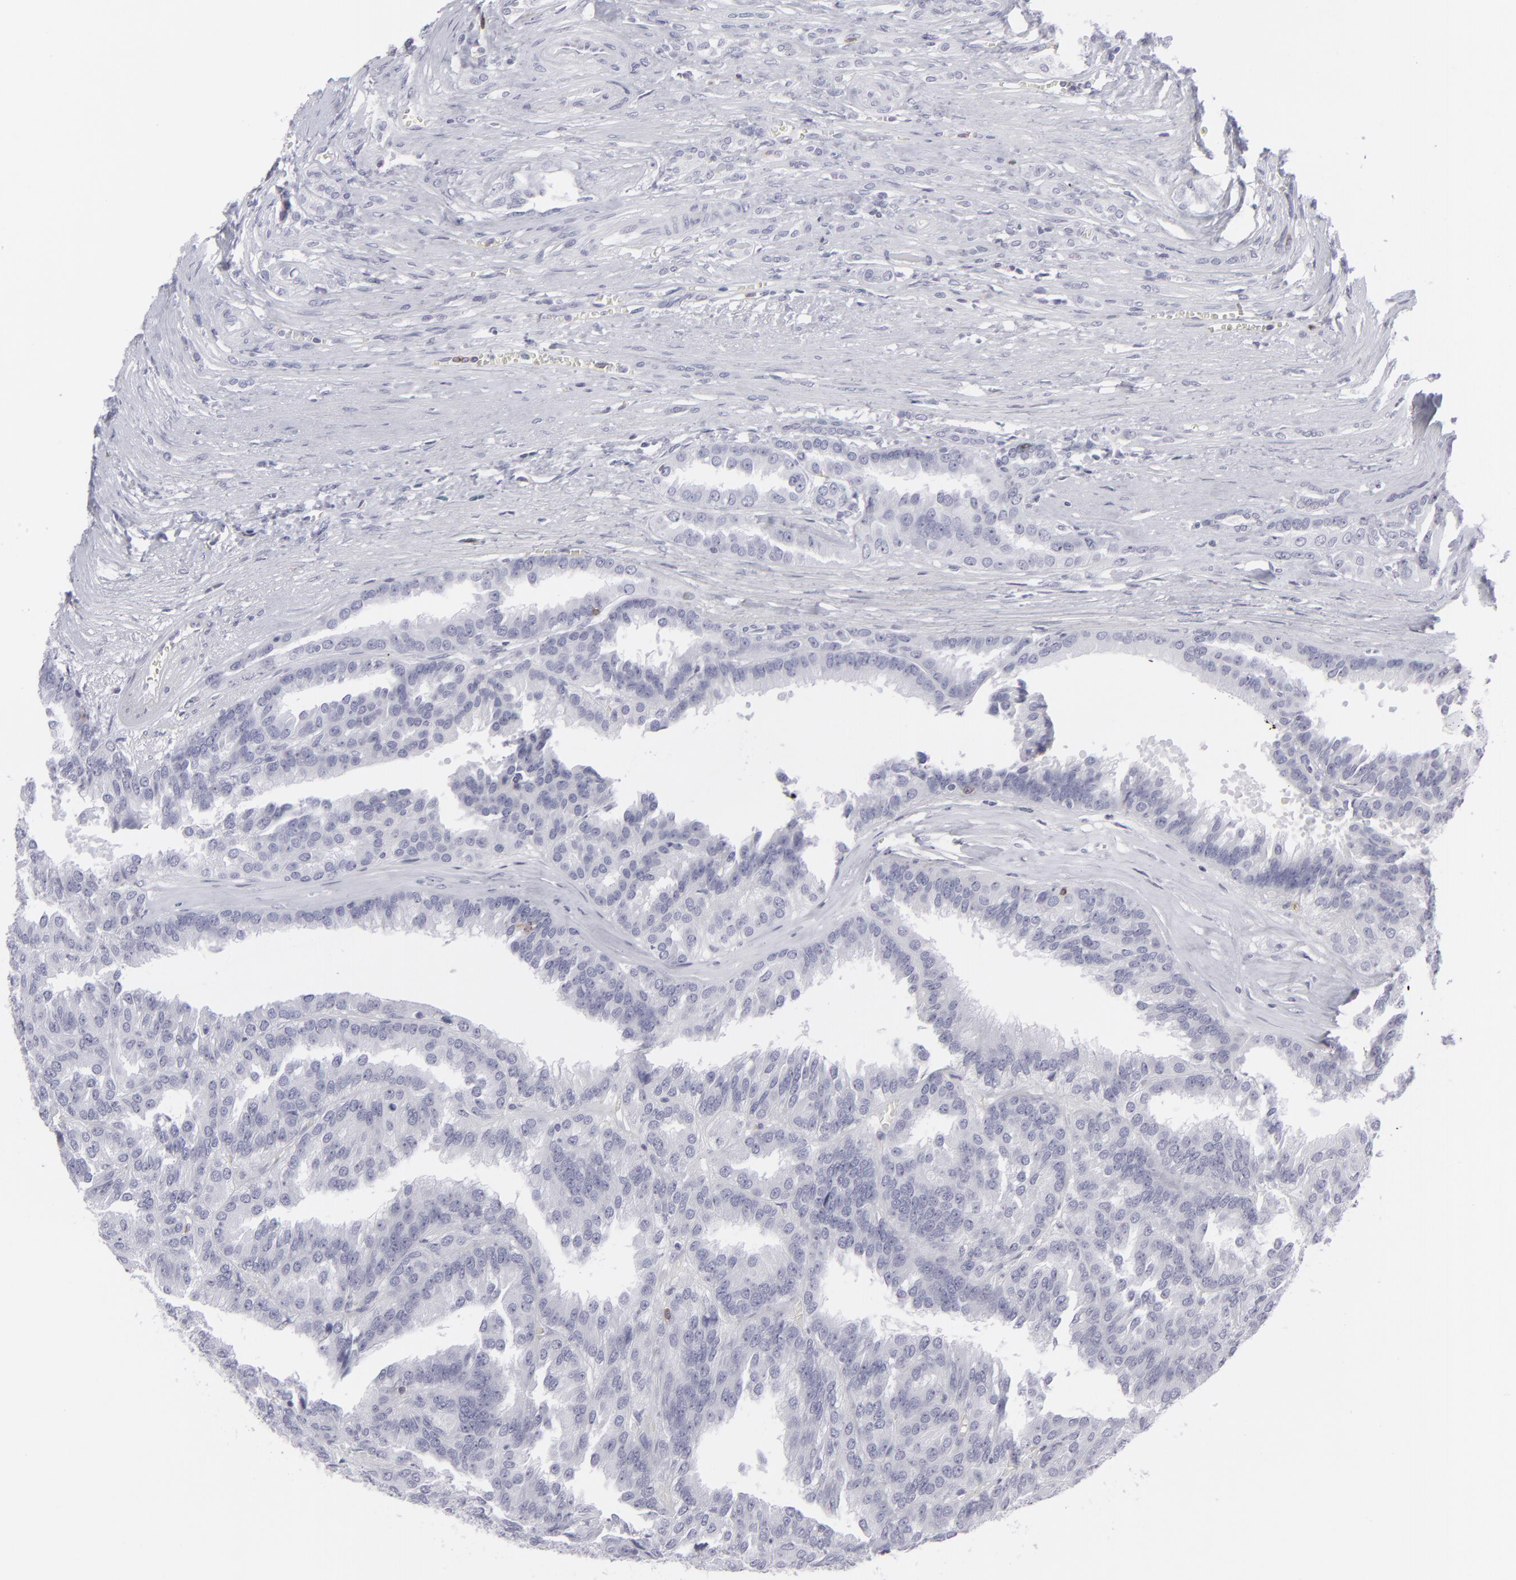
{"staining": {"intensity": "negative", "quantity": "none", "location": "none"}, "tissue": "renal cancer", "cell_type": "Tumor cells", "image_type": "cancer", "snomed": [{"axis": "morphology", "description": "Adenocarcinoma, NOS"}, {"axis": "topography", "description": "Kidney"}], "caption": "An IHC image of renal cancer is shown. There is no staining in tumor cells of renal cancer.", "gene": "CD7", "patient": {"sex": "male", "age": 46}}